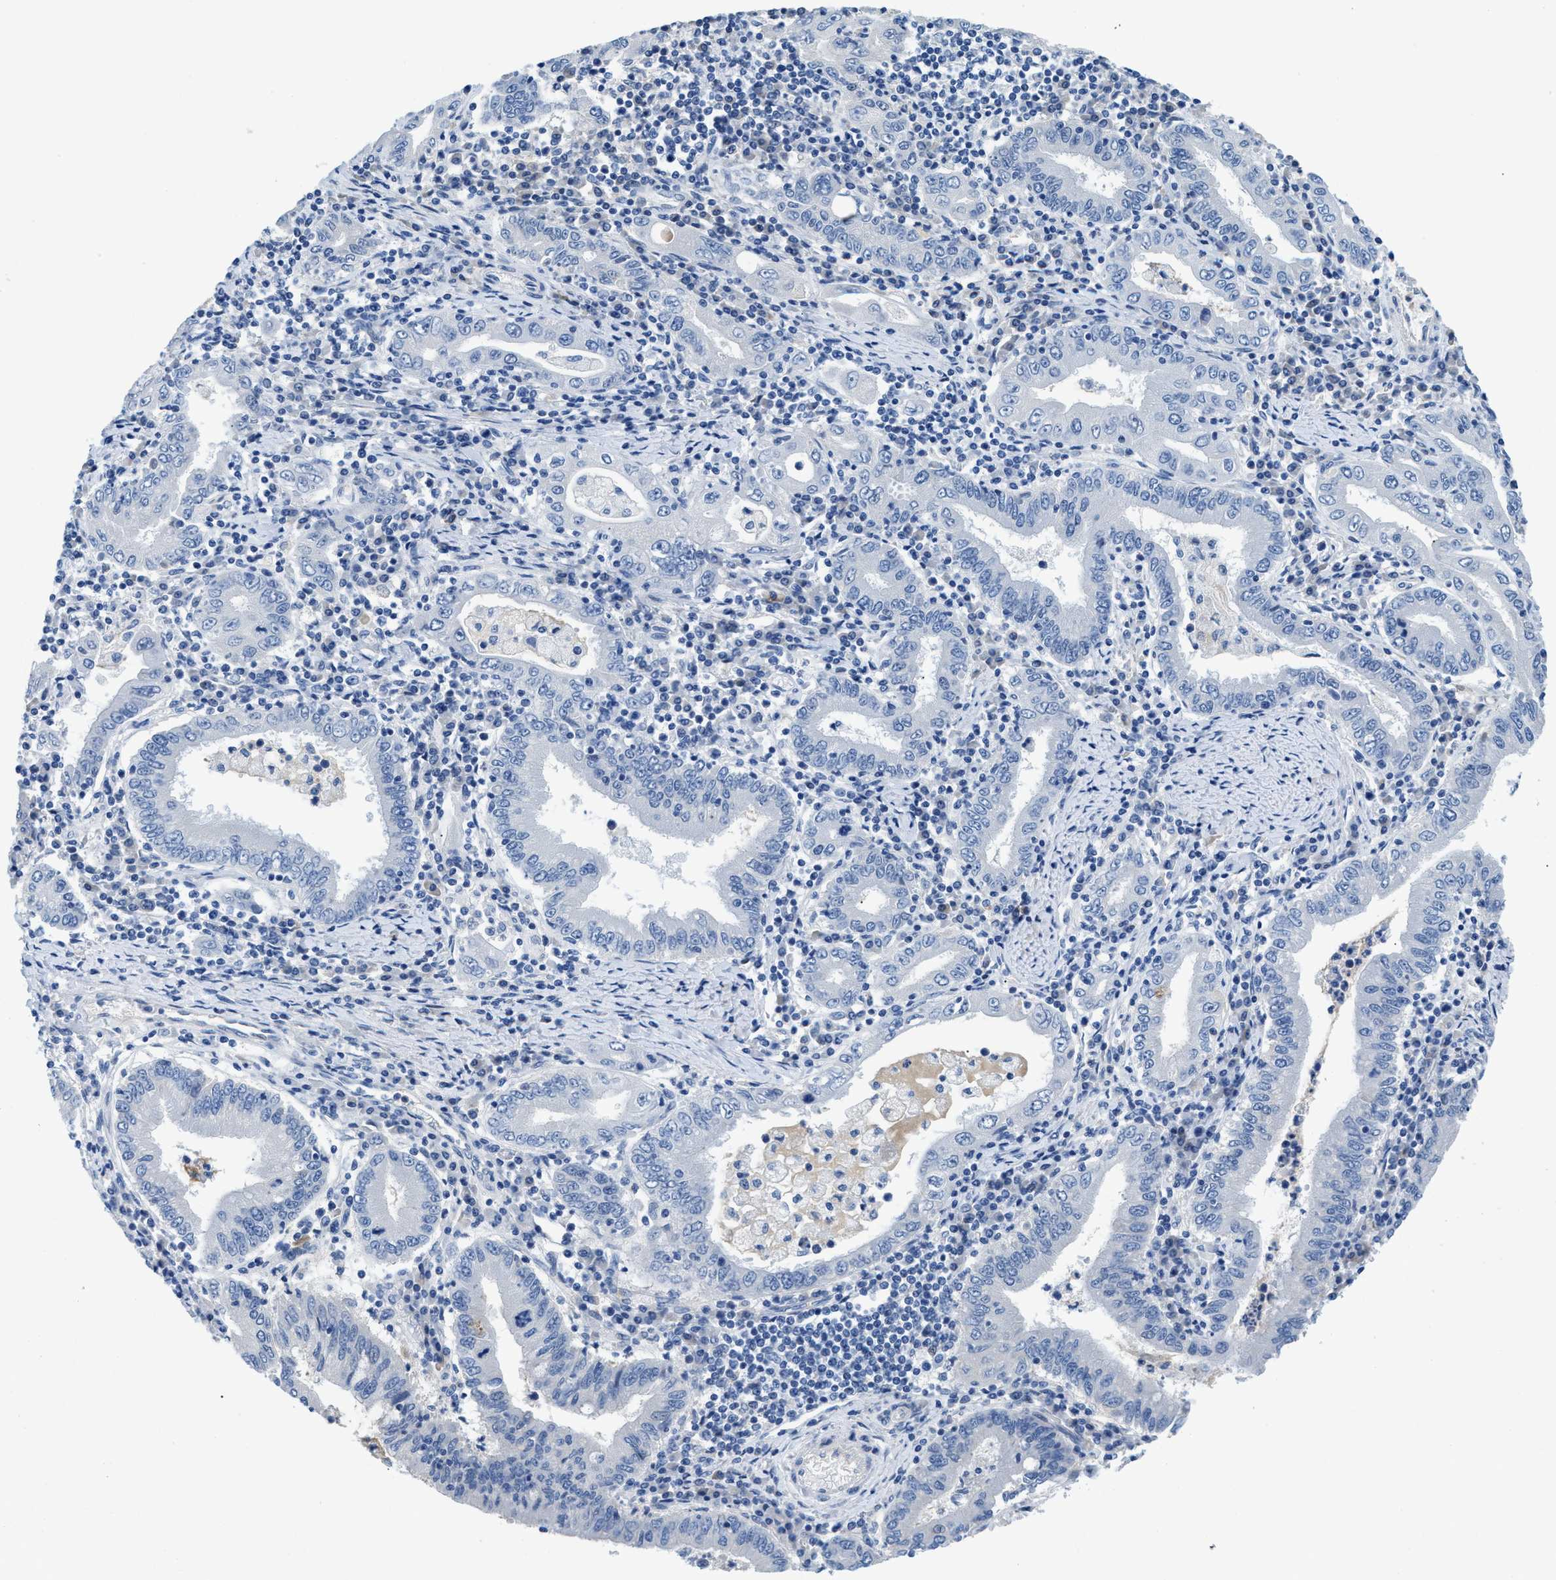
{"staining": {"intensity": "negative", "quantity": "none", "location": "none"}, "tissue": "stomach cancer", "cell_type": "Tumor cells", "image_type": "cancer", "snomed": [{"axis": "morphology", "description": "Normal tissue, NOS"}, {"axis": "morphology", "description": "Adenocarcinoma, NOS"}, {"axis": "topography", "description": "Esophagus"}, {"axis": "topography", "description": "Stomach, upper"}, {"axis": "topography", "description": "Peripheral nerve tissue"}], "caption": "There is no significant staining in tumor cells of stomach cancer (adenocarcinoma).", "gene": "MBL2", "patient": {"sex": "male", "age": 62}}